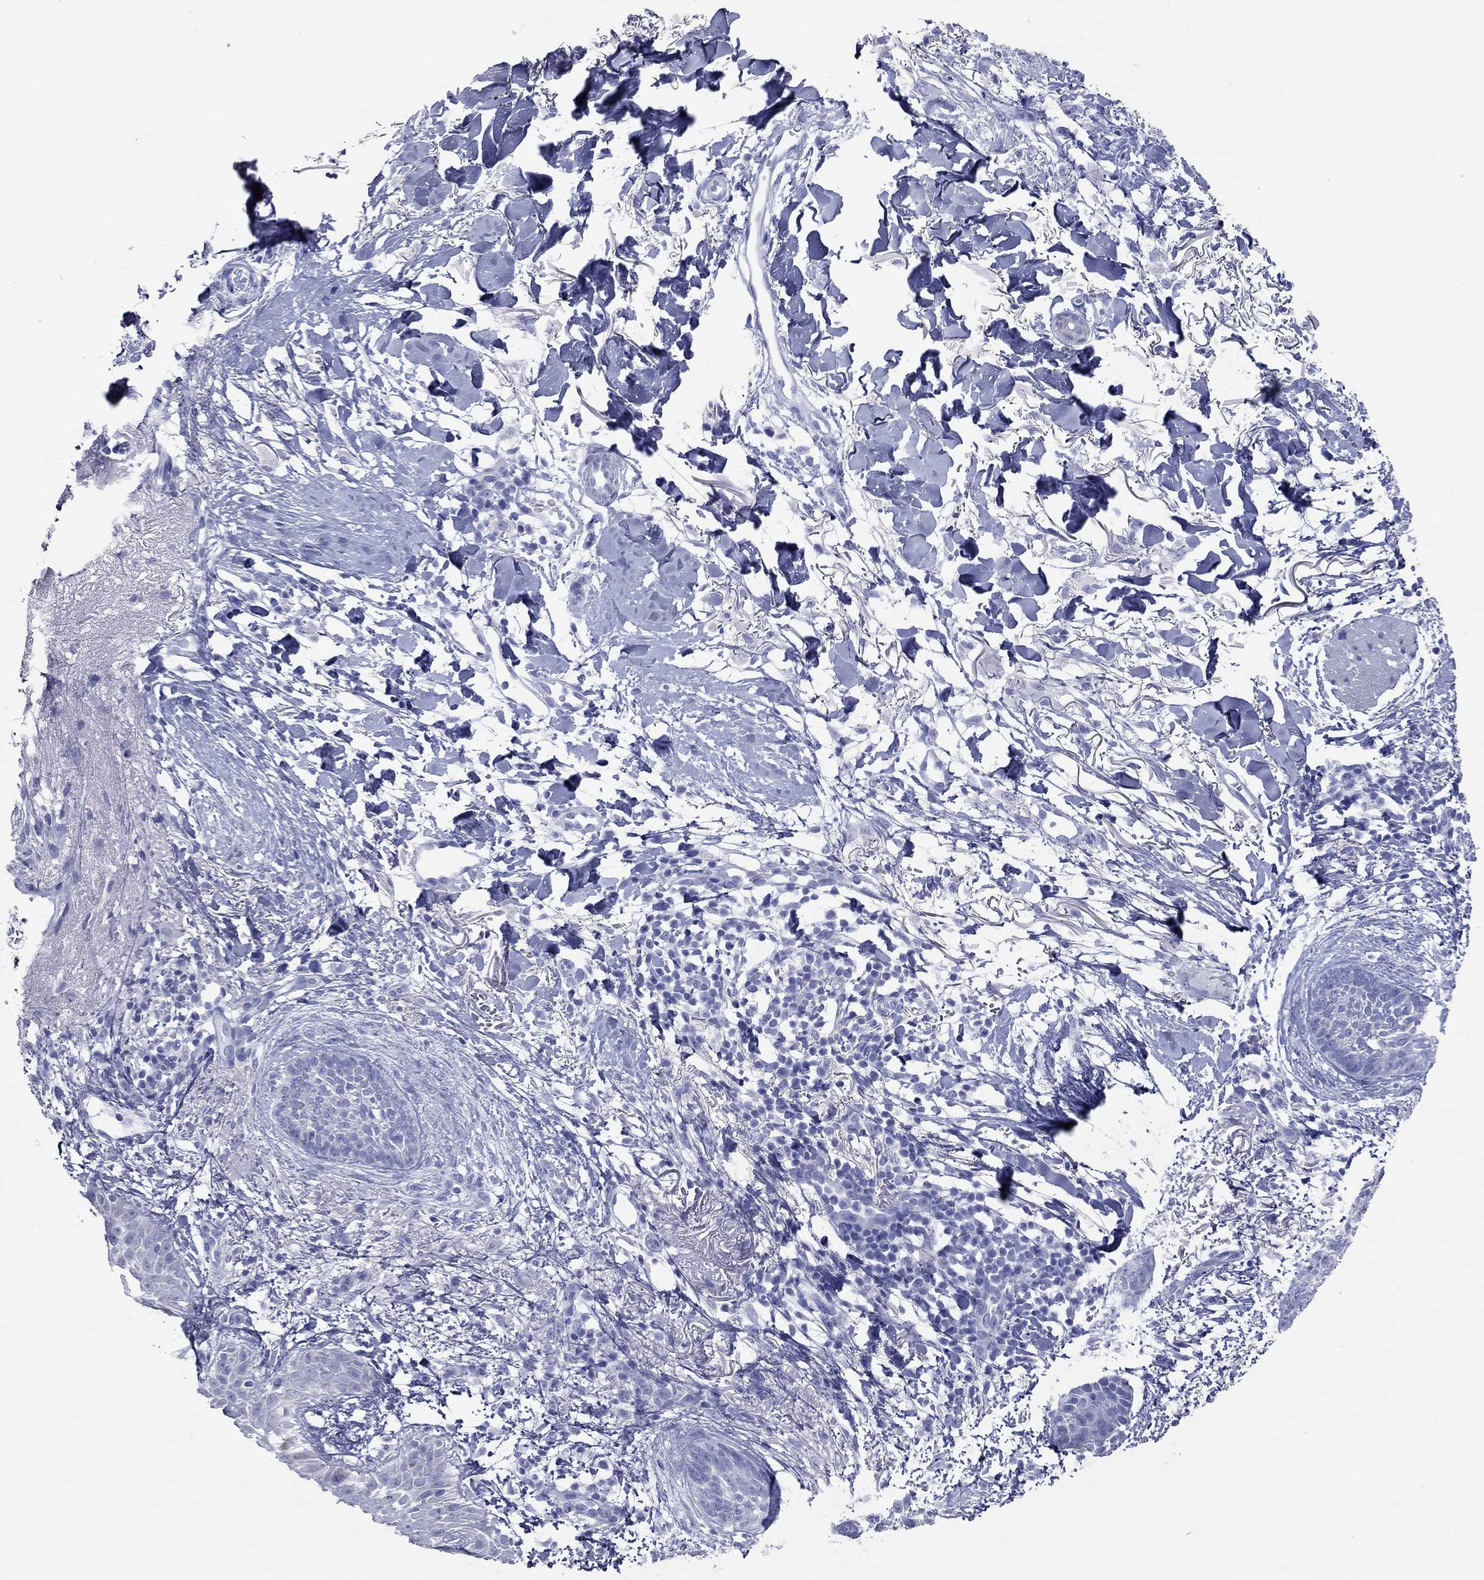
{"staining": {"intensity": "negative", "quantity": "none", "location": "none"}, "tissue": "skin cancer", "cell_type": "Tumor cells", "image_type": "cancer", "snomed": [{"axis": "morphology", "description": "Normal tissue, NOS"}, {"axis": "morphology", "description": "Basal cell carcinoma"}, {"axis": "topography", "description": "Skin"}], "caption": "A histopathology image of basal cell carcinoma (skin) stained for a protein exhibits no brown staining in tumor cells.", "gene": "VSIG10", "patient": {"sex": "male", "age": 84}}